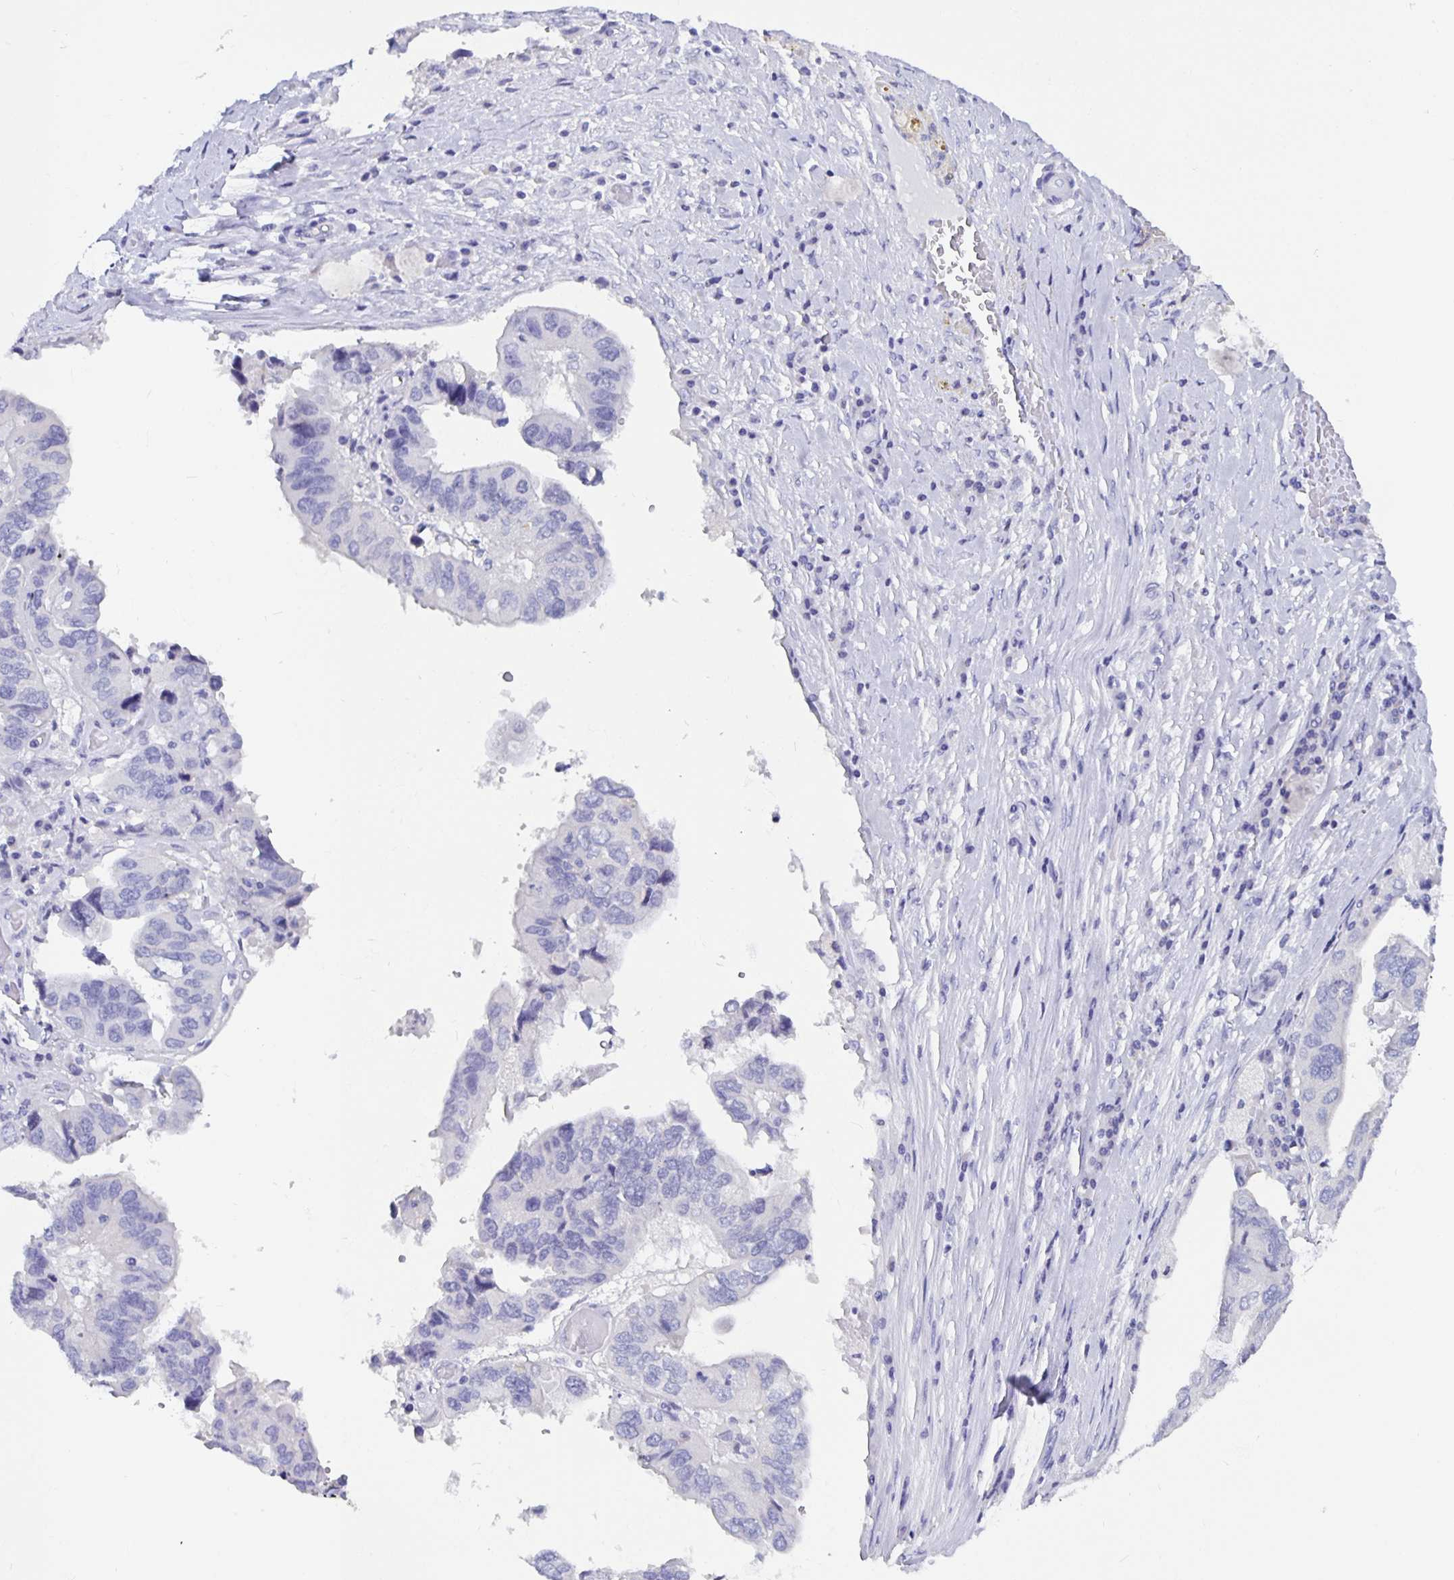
{"staining": {"intensity": "negative", "quantity": "none", "location": "none"}, "tissue": "ovarian cancer", "cell_type": "Tumor cells", "image_type": "cancer", "snomed": [{"axis": "morphology", "description": "Cystadenocarcinoma, serous, NOS"}, {"axis": "topography", "description": "Ovary"}], "caption": "A high-resolution photomicrograph shows immunohistochemistry staining of ovarian serous cystadenocarcinoma, which shows no significant expression in tumor cells.", "gene": "ODF3B", "patient": {"sex": "female", "age": 79}}